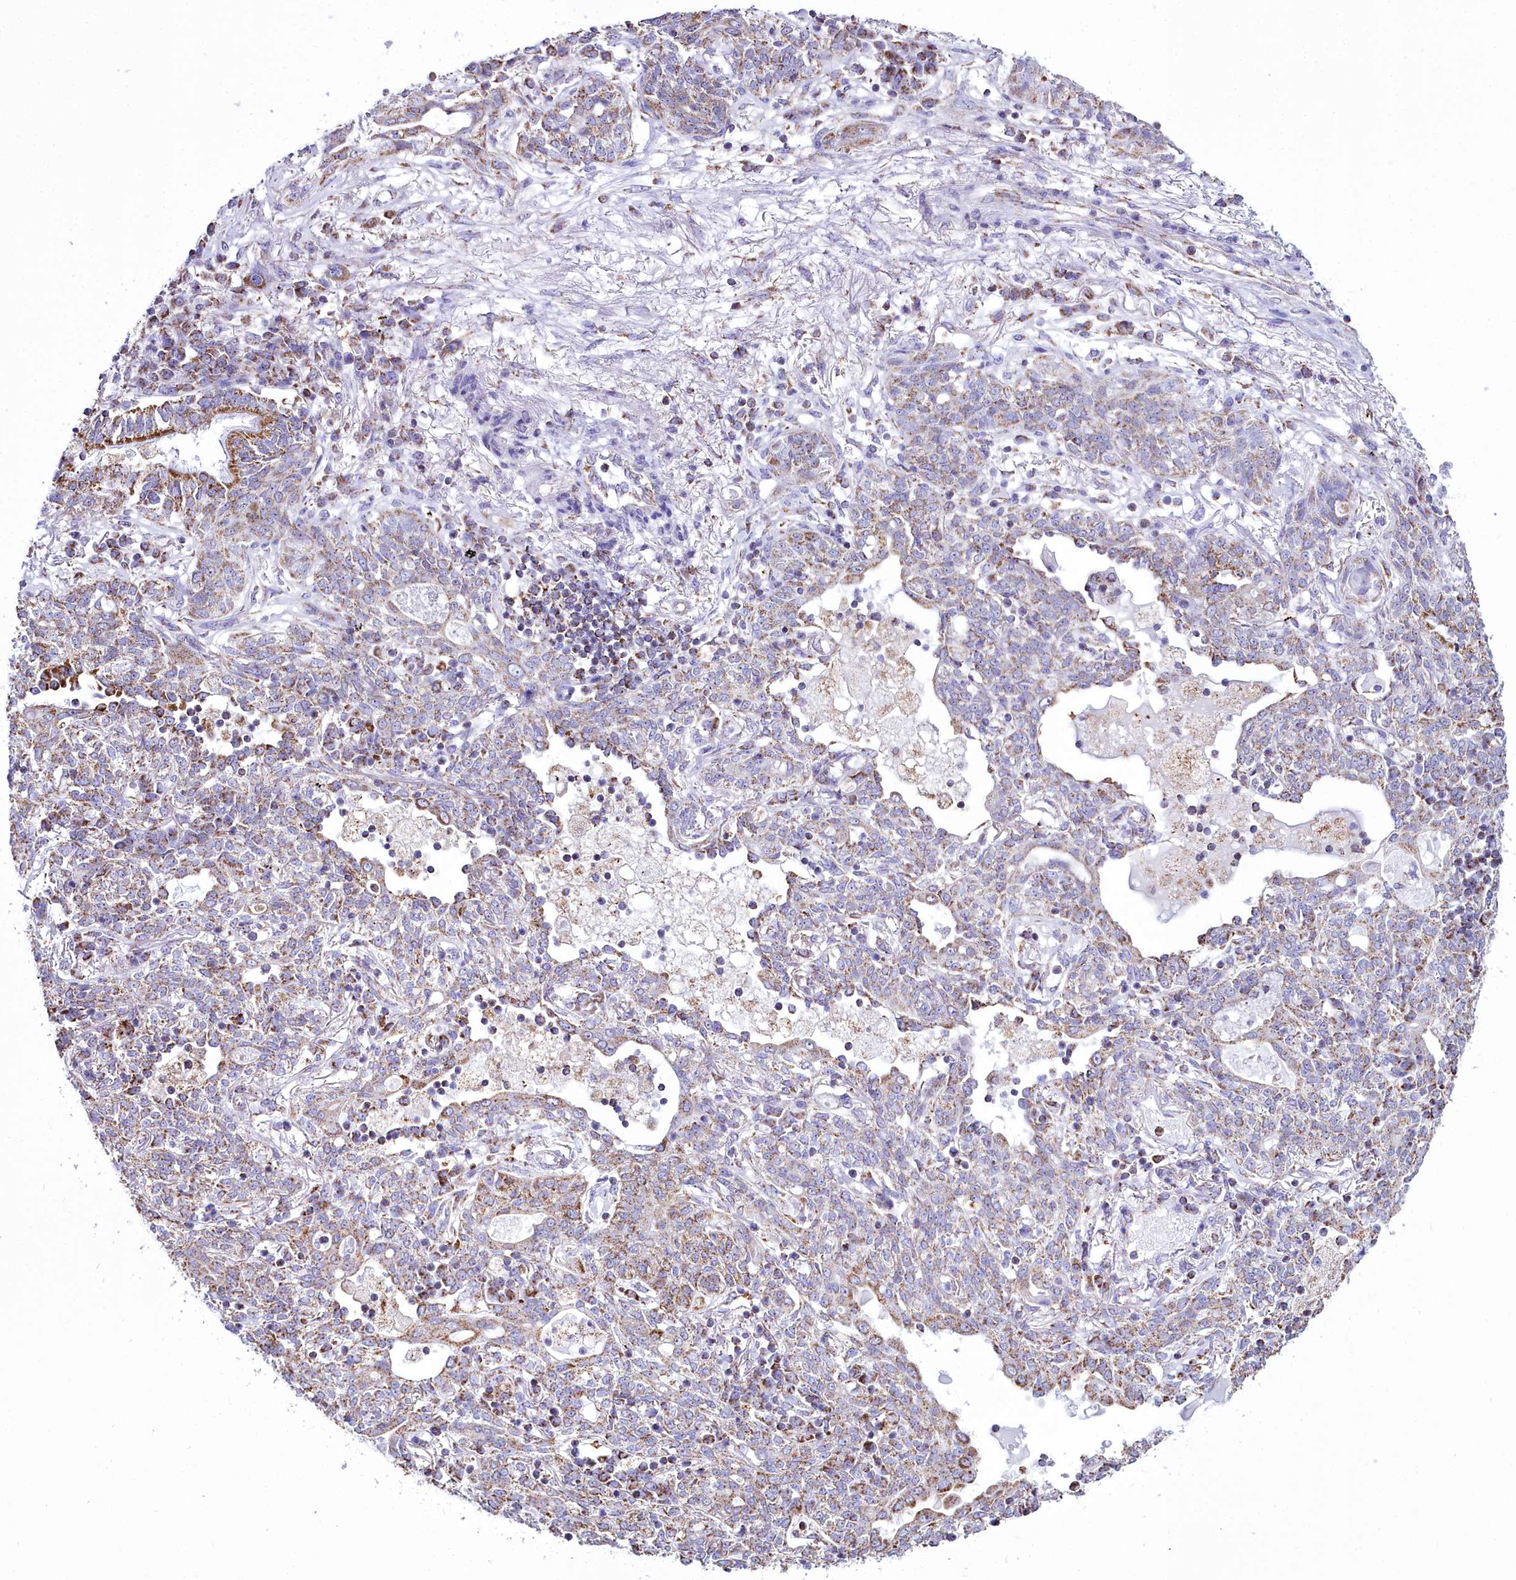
{"staining": {"intensity": "moderate", "quantity": "25%-75%", "location": "cytoplasmic/membranous"}, "tissue": "lung cancer", "cell_type": "Tumor cells", "image_type": "cancer", "snomed": [{"axis": "morphology", "description": "Squamous cell carcinoma, NOS"}, {"axis": "topography", "description": "Lung"}], "caption": "A photomicrograph of lung cancer (squamous cell carcinoma) stained for a protein exhibits moderate cytoplasmic/membranous brown staining in tumor cells. Using DAB (brown) and hematoxylin (blue) stains, captured at high magnification using brightfield microscopy.", "gene": "WDFY3", "patient": {"sex": "female", "age": 70}}